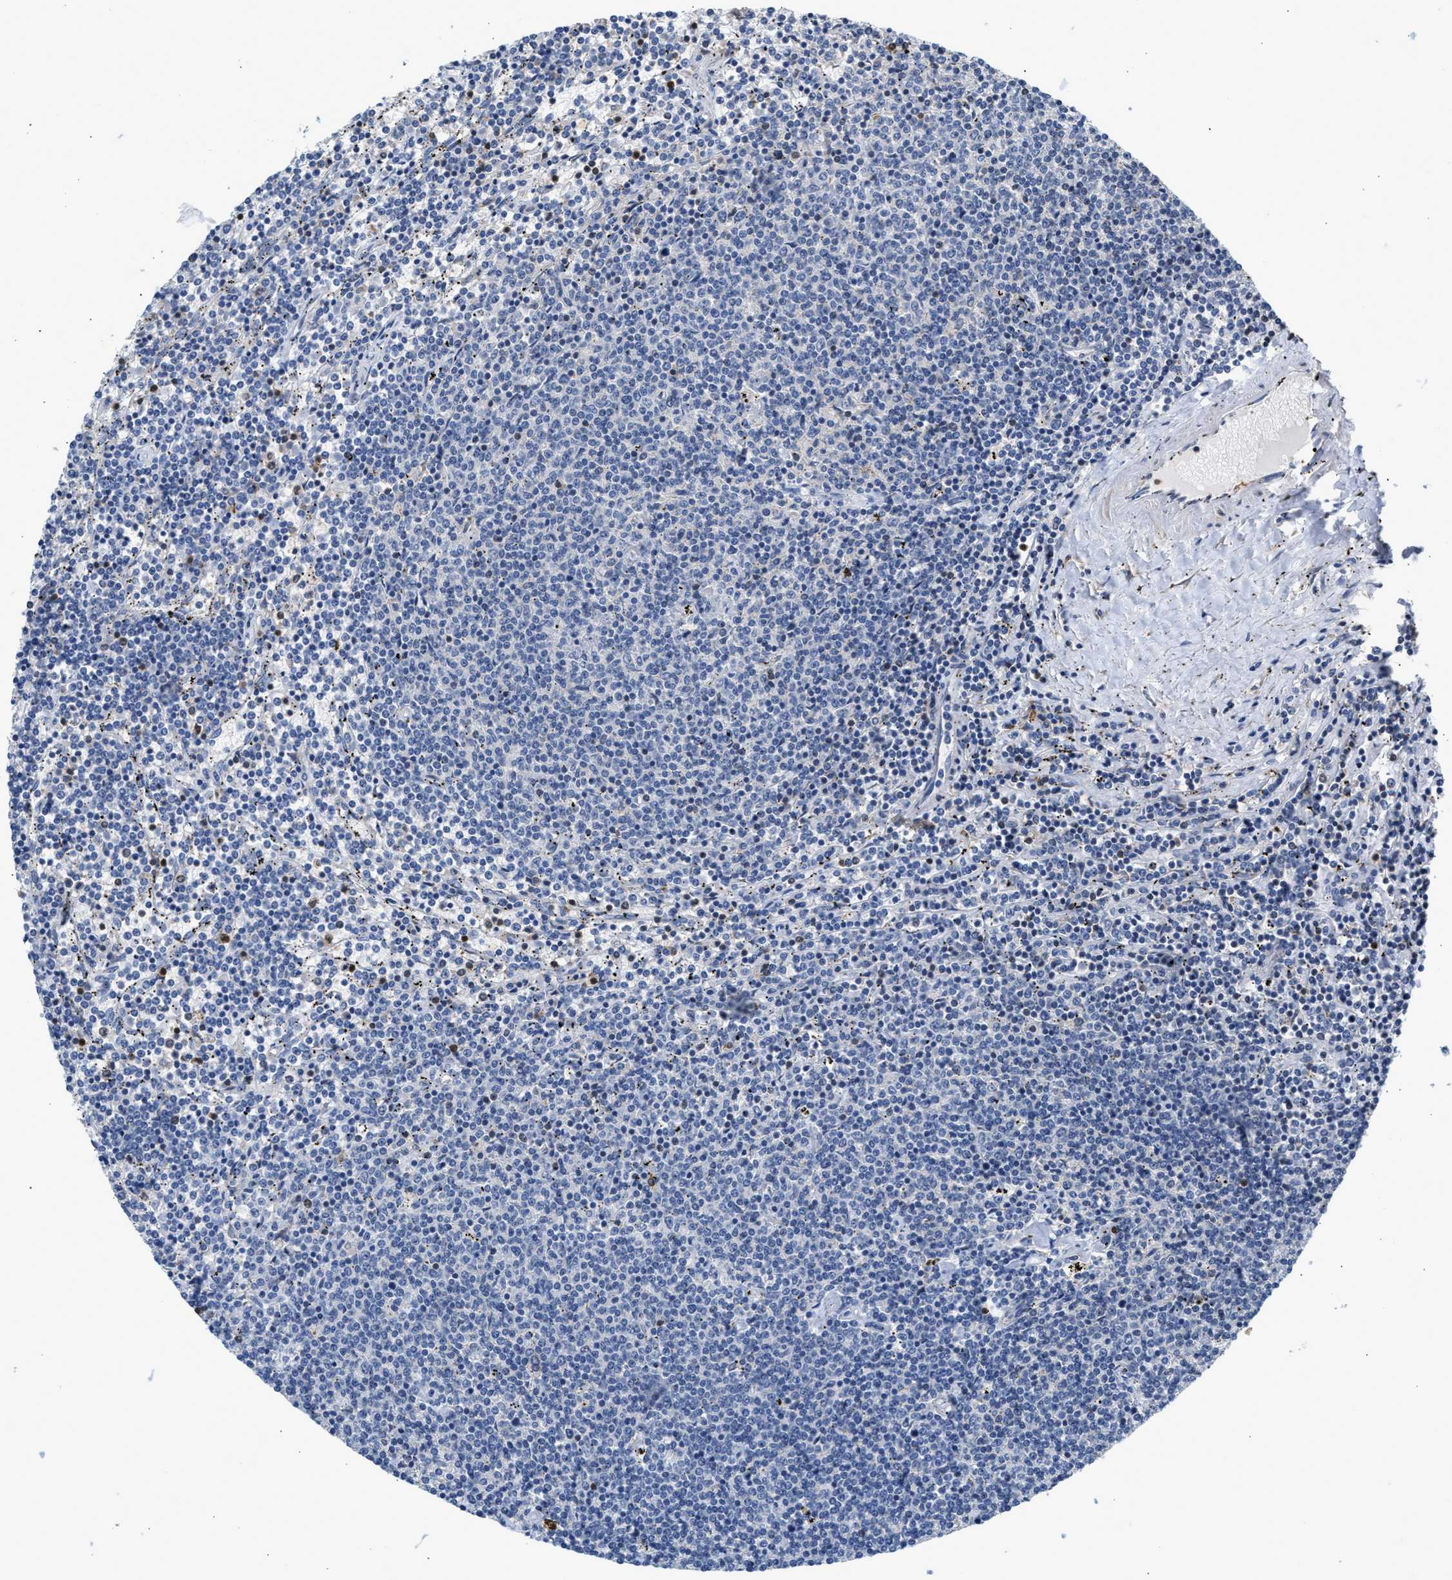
{"staining": {"intensity": "negative", "quantity": "none", "location": "none"}, "tissue": "lymphoma", "cell_type": "Tumor cells", "image_type": "cancer", "snomed": [{"axis": "morphology", "description": "Malignant lymphoma, non-Hodgkin's type, Low grade"}, {"axis": "topography", "description": "Spleen"}], "caption": "Lymphoma was stained to show a protein in brown. There is no significant positivity in tumor cells. (DAB (3,3'-diaminobenzidine) IHC, high magnification).", "gene": "SLIT2", "patient": {"sex": "female", "age": 50}}